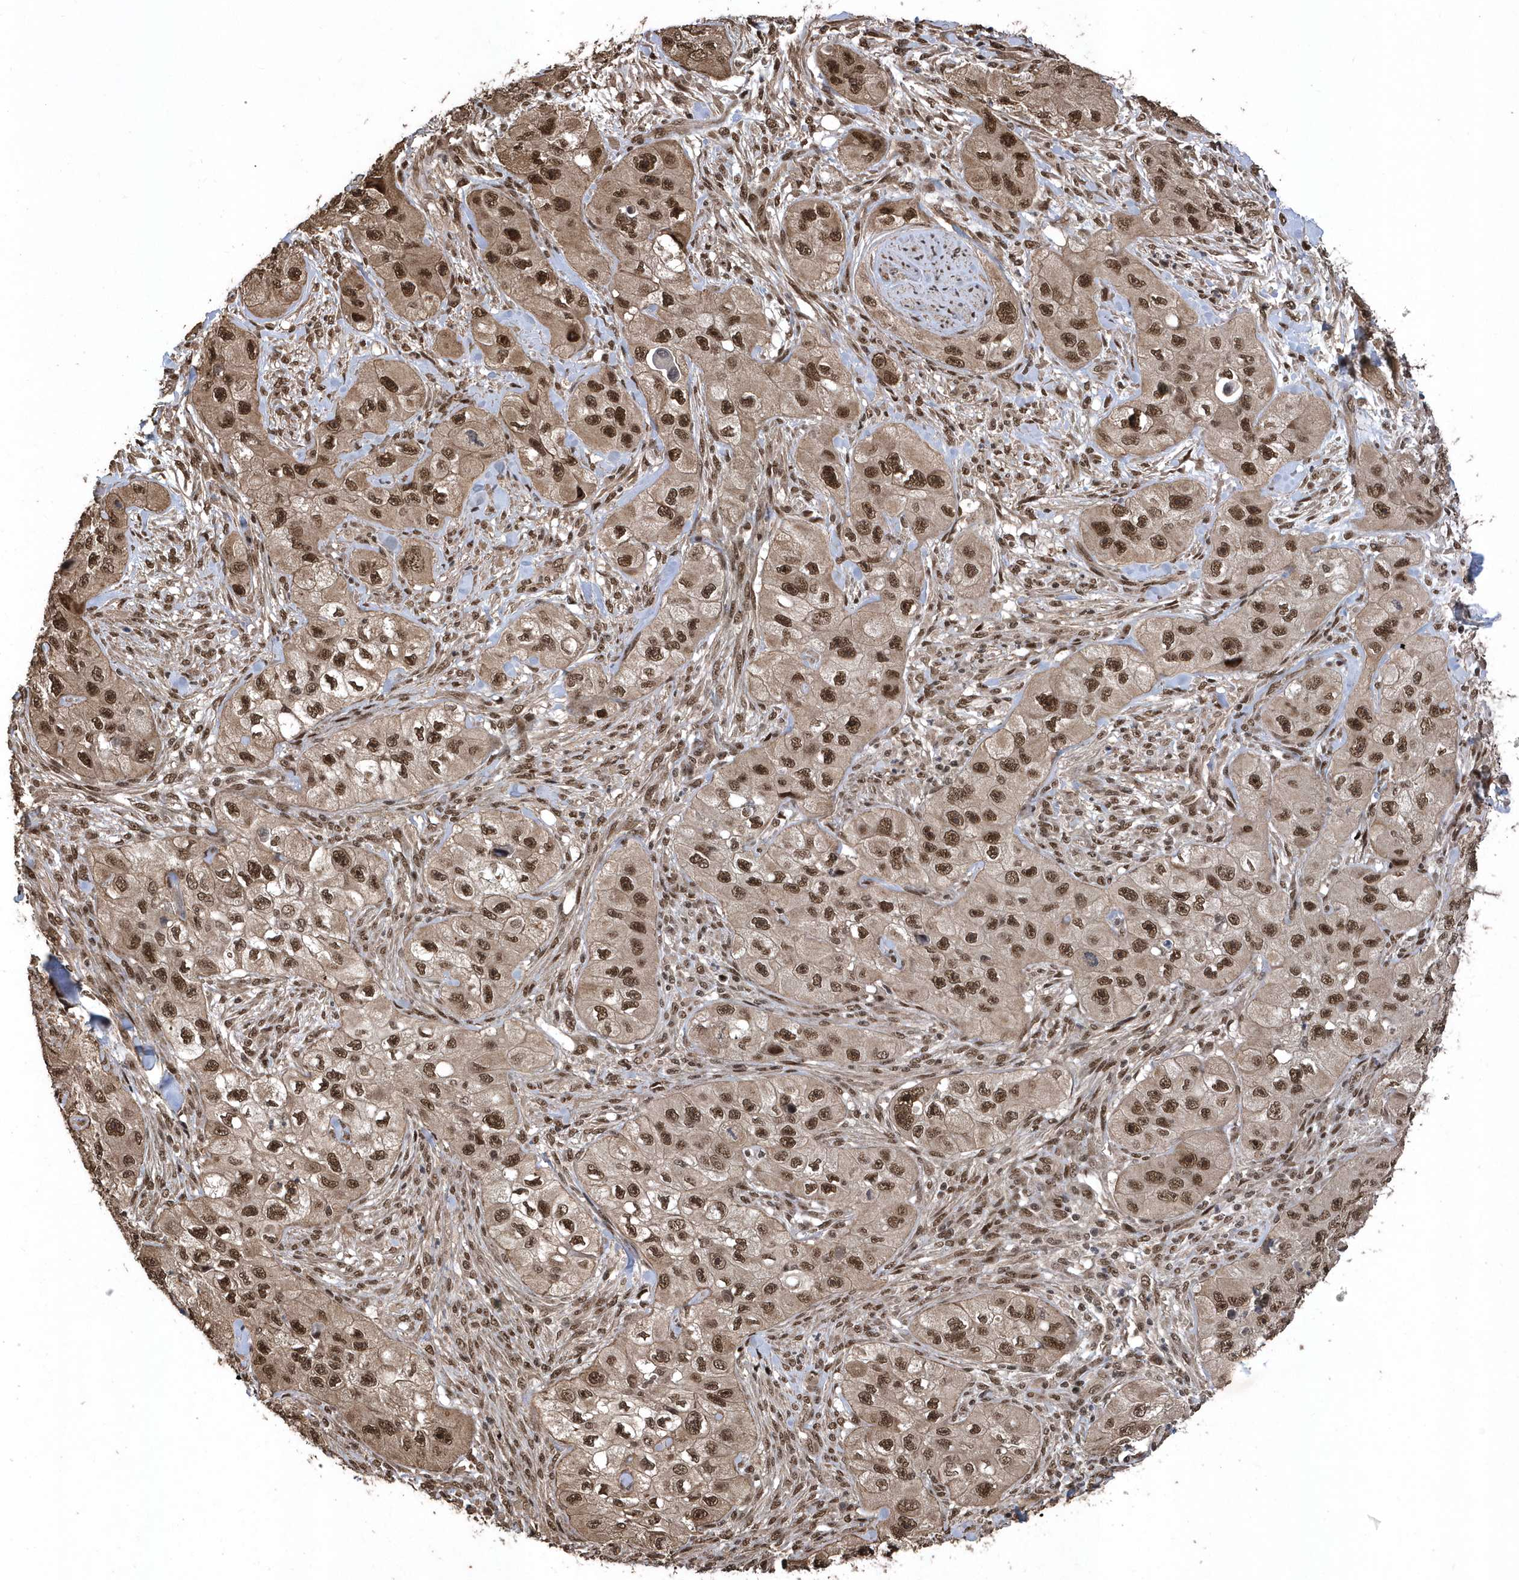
{"staining": {"intensity": "strong", "quantity": ">75%", "location": "nuclear"}, "tissue": "skin cancer", "cell_type": "Tumor cells", "image_type": "cancer", "snomed": [{"axis": "morphology", "description": "Squamous cell carcinoma, NOS"}, {"axis": "topography", "description": "Skin"}, {"axis": "topography", "description": "Subcutis"}], "caption": "Squamous cell carcinoma (skin) was stained to show a protein in brown. There is high levels of strong nuclear expression in approximately >75% of tumor cells.", "gene": "INTS12", "patient": {"sex": "male", "age": 73}}